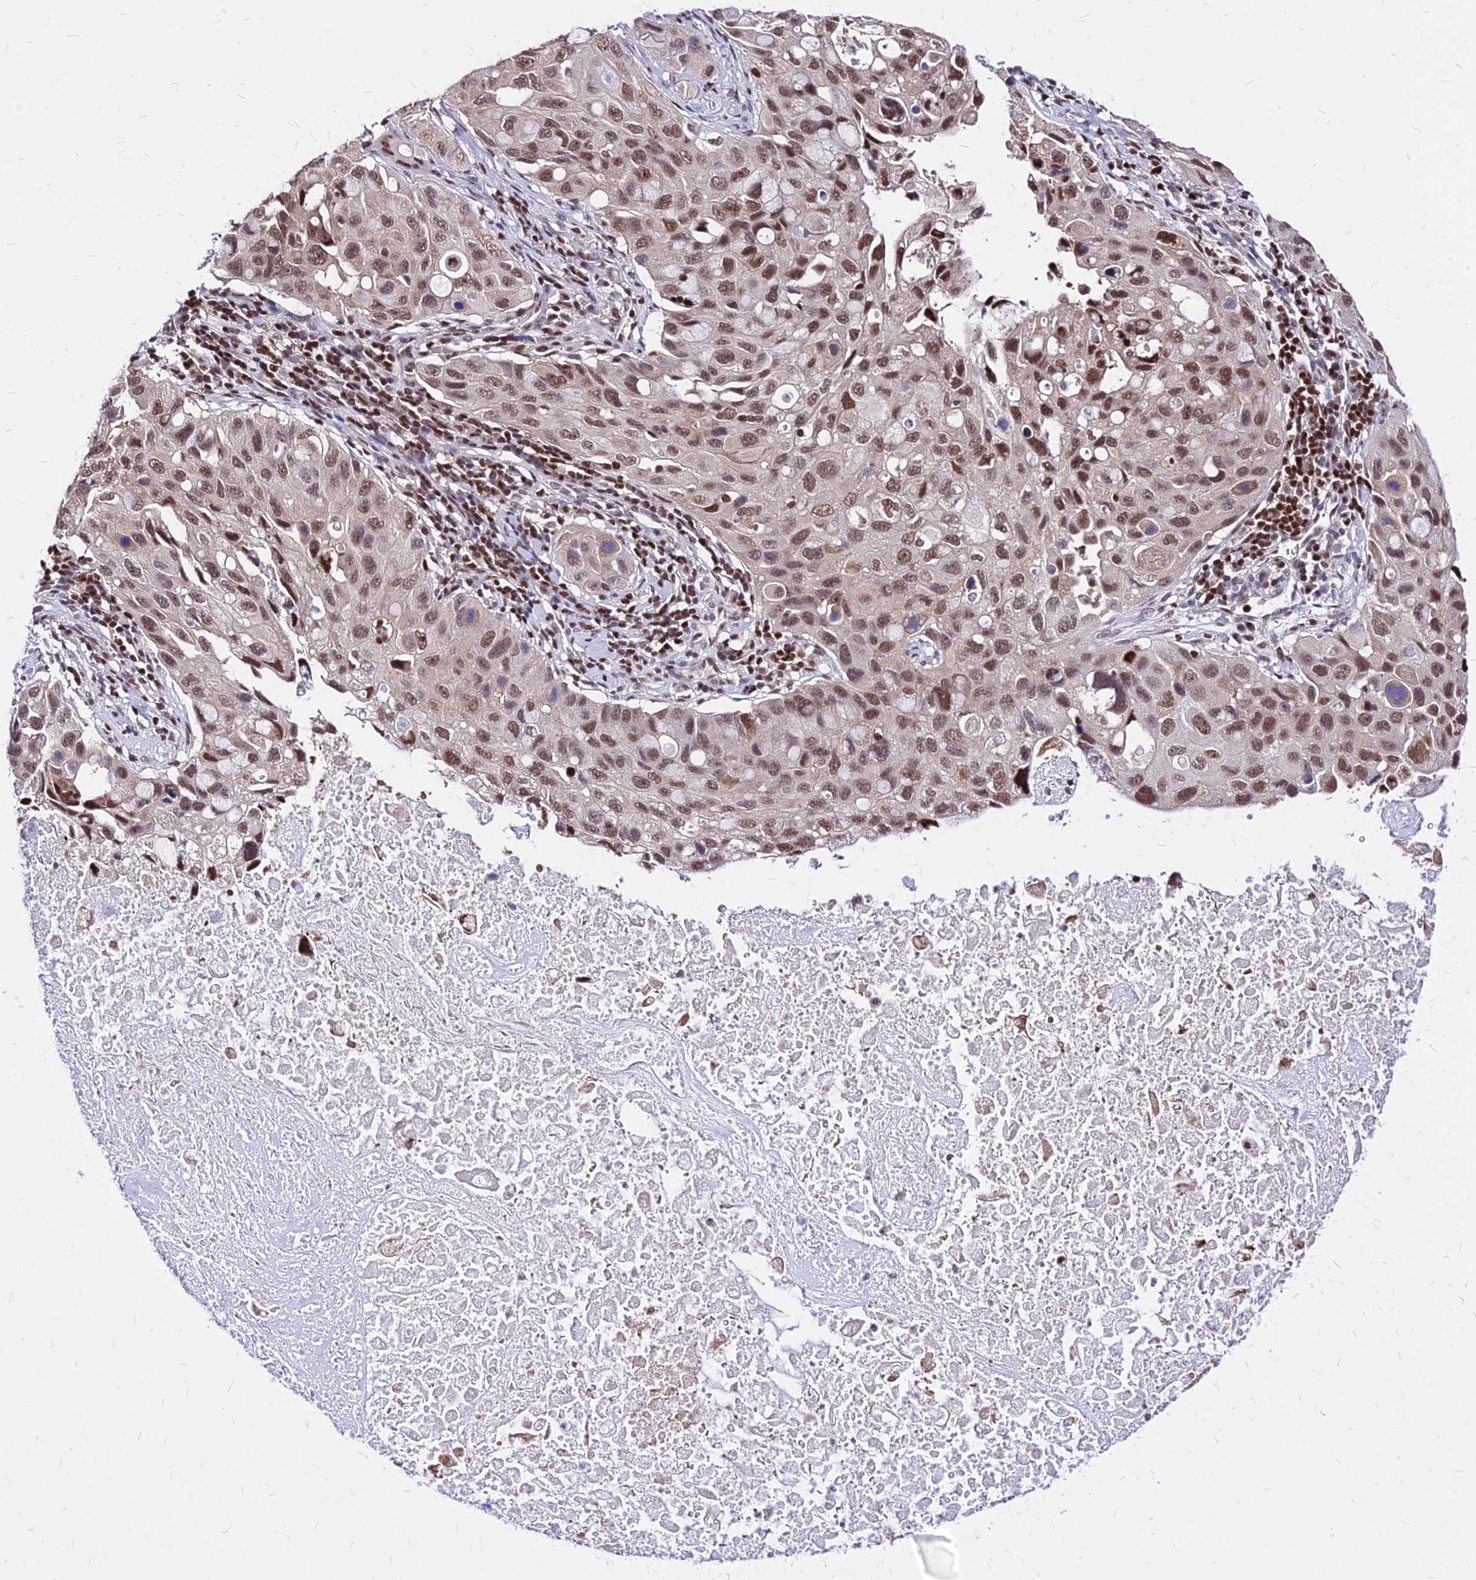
{"staining": {"intensity": "moderate", "quantity": ">75%", "location": "nuclear"}, "tissue": "lung cancer", "cell_type": "Tumor cells", "image_type": "cancer", "snomed": [{"axis": "morphology", "description": "Squamous cell carcinoma, NOS"}, {"axis": "topography", "description": "Lung"}], "caption": "Immunohistochemistry (IHC) staining of lung cancer, which displays medium levels of moderate nuclear staining in about >75% of tumor cells indicating moderate nuclear protein staining. The staining was performed using DAB (3,3'-diaminobenzidine) (brown) for protein detection and nuclei were counterstained in hematoxylin (blue).", "gene": "PAXX", "patient": {"sex": "female", "age": 73}}